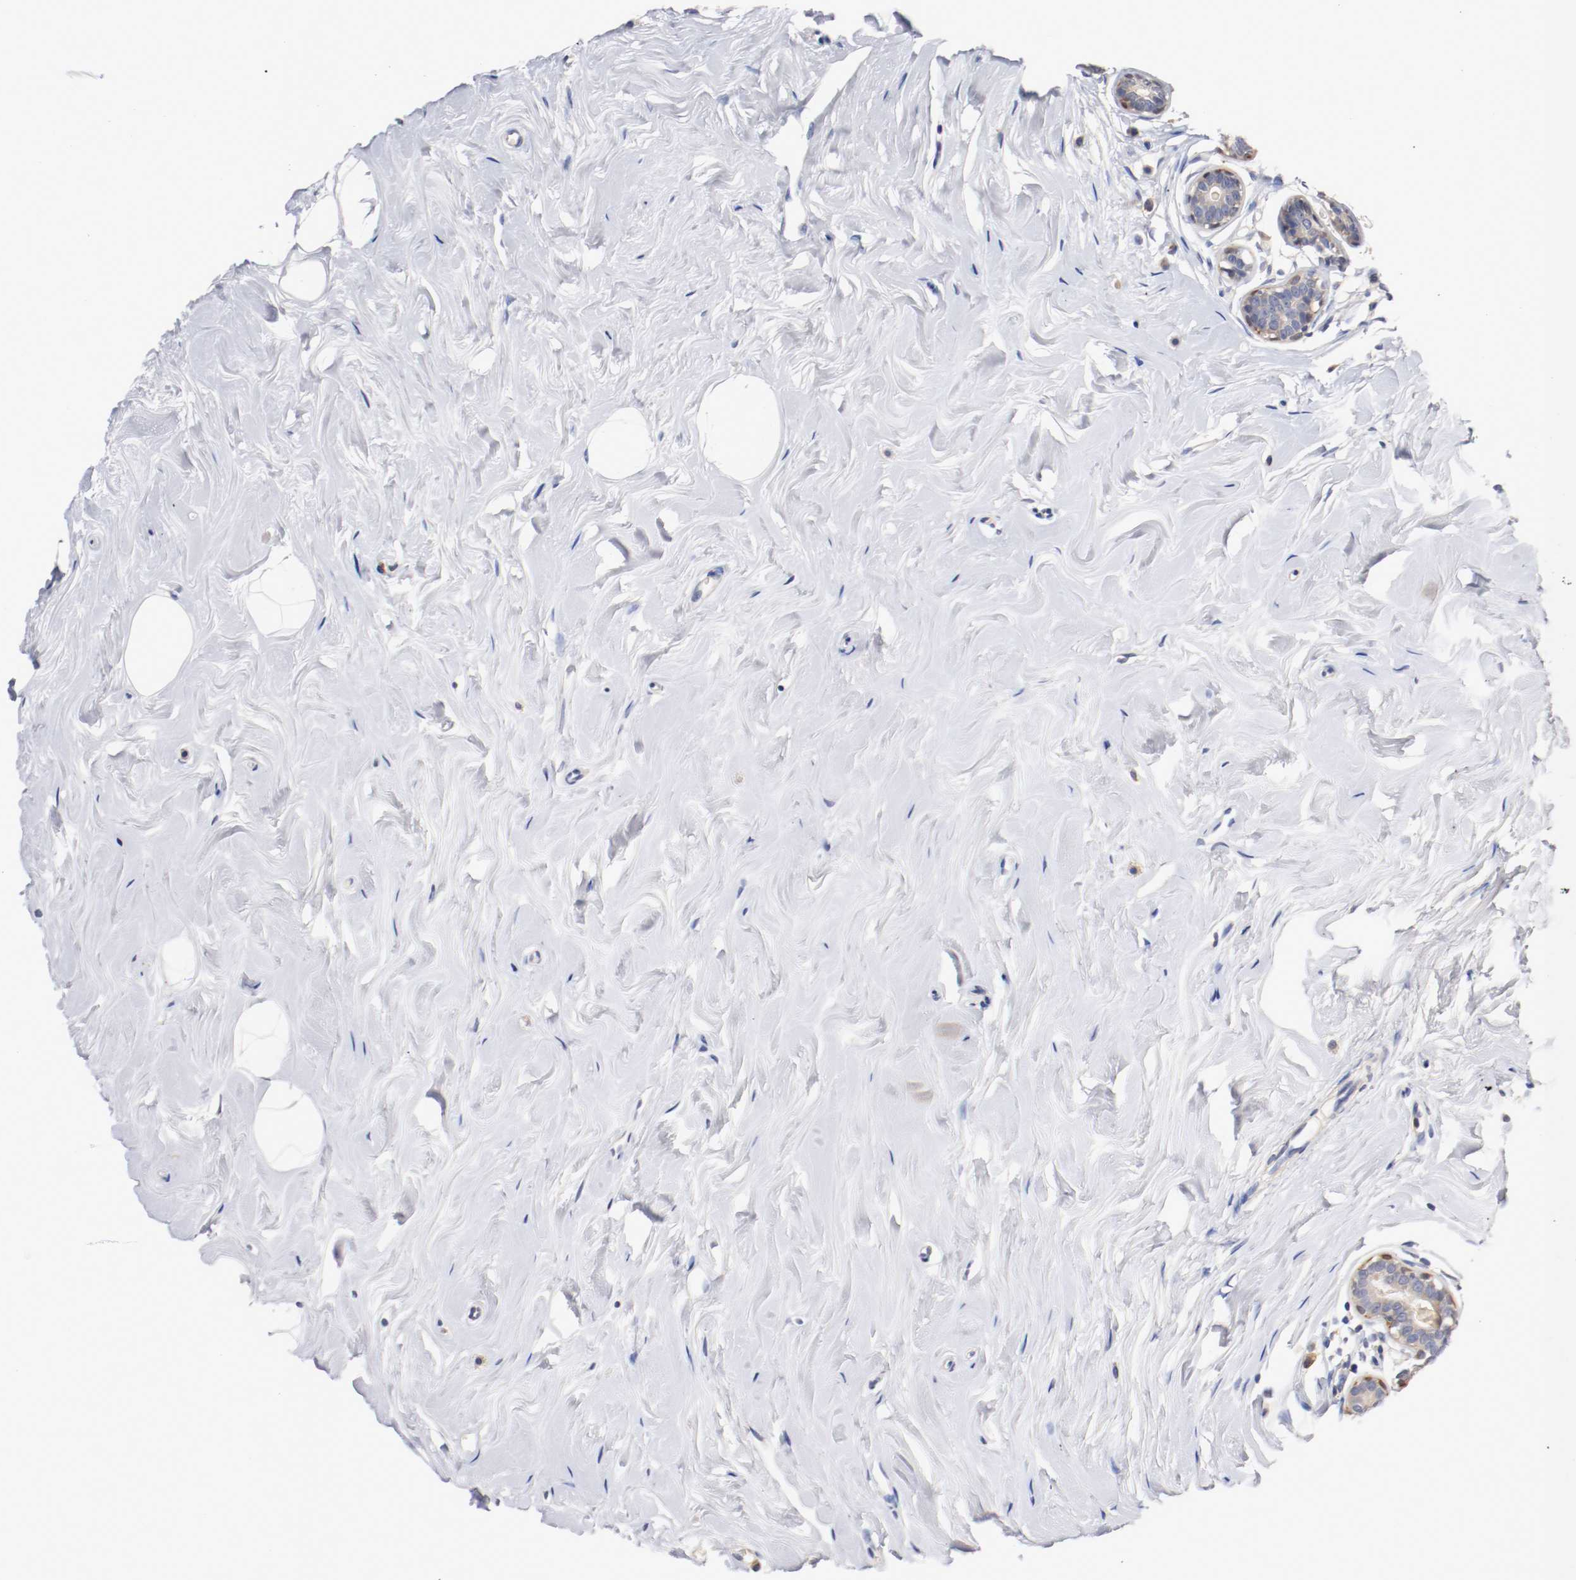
{"staining": {"intensity": "negative", "quantity": "none", "location": "none"}, "tissue": "breast", "cell_type": "Adipocytes", "image_type": "normal", "snomed": [{"axis": "morphology", "description": "Normal tissue, NOS"}, {"axis": "topography", "description": "Breast"}], "caption": "Immunohistochemistry (IHC) histopathology image of normal breast: human breast stained with DAB demonstrates no significant protein positivity in adipocytes.", "gene": "SEMA5A", "patient": {"sex": "female", "age": 23}}